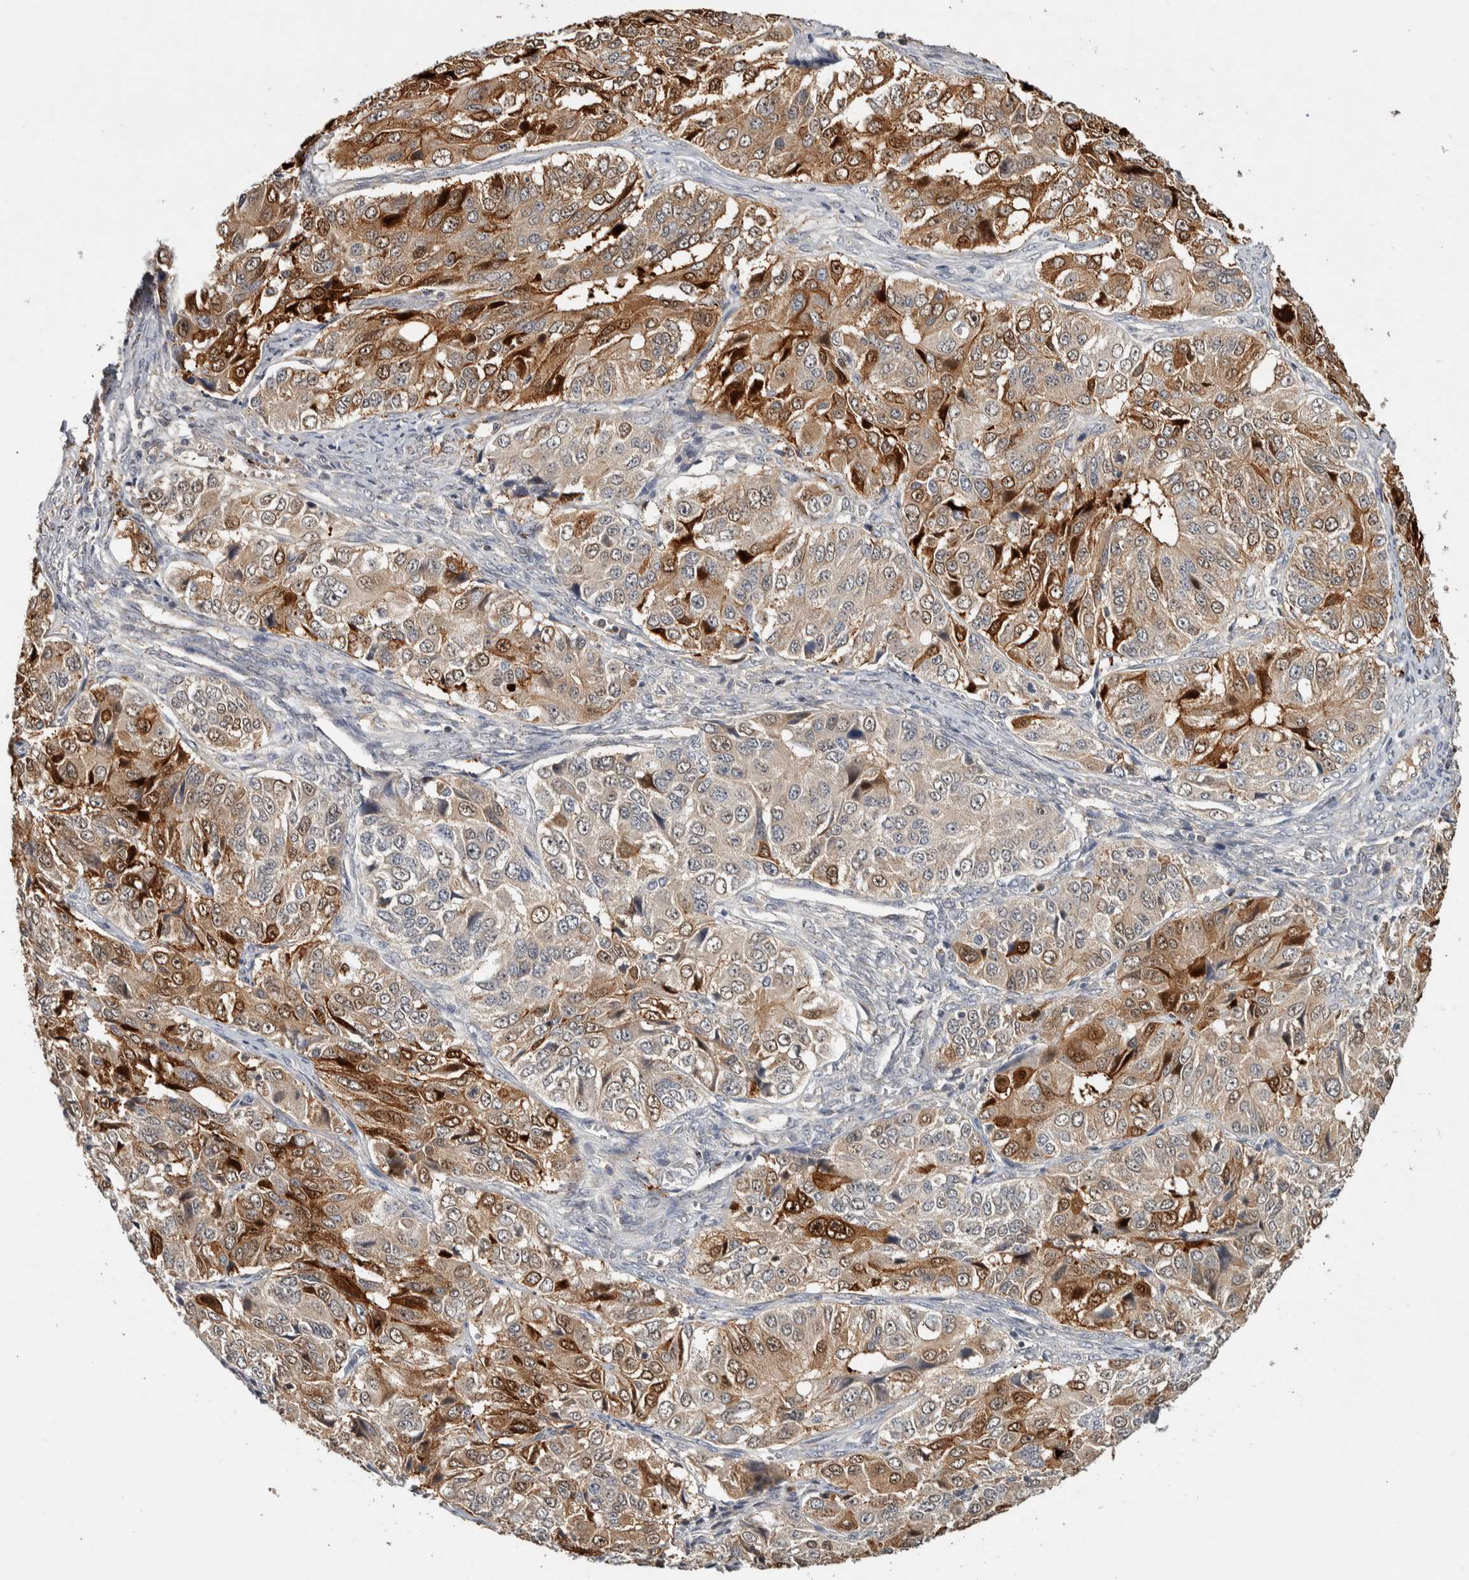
{"staining": {"intensity": "strong", "quantity": "<25%", "location": "cytoplasmic/membranous,nuclear"}, "tissue": "ovarian cancer", "cell_type": "Tumor cells", "image_type": "cancer", "snomed": [{"axis": "morphology", "description": "Carcinoma, endometroid"}, {"axis": "topography", "description": "Ovary"}], "caption": "Ovarian endometroid carcinoma tissue displays strong cytoplasmic/membranous and nuclear expression in approximately <25% of tumor cells", "gene": "EIF3H", "patient": {"sex": "female", "age": 51}}